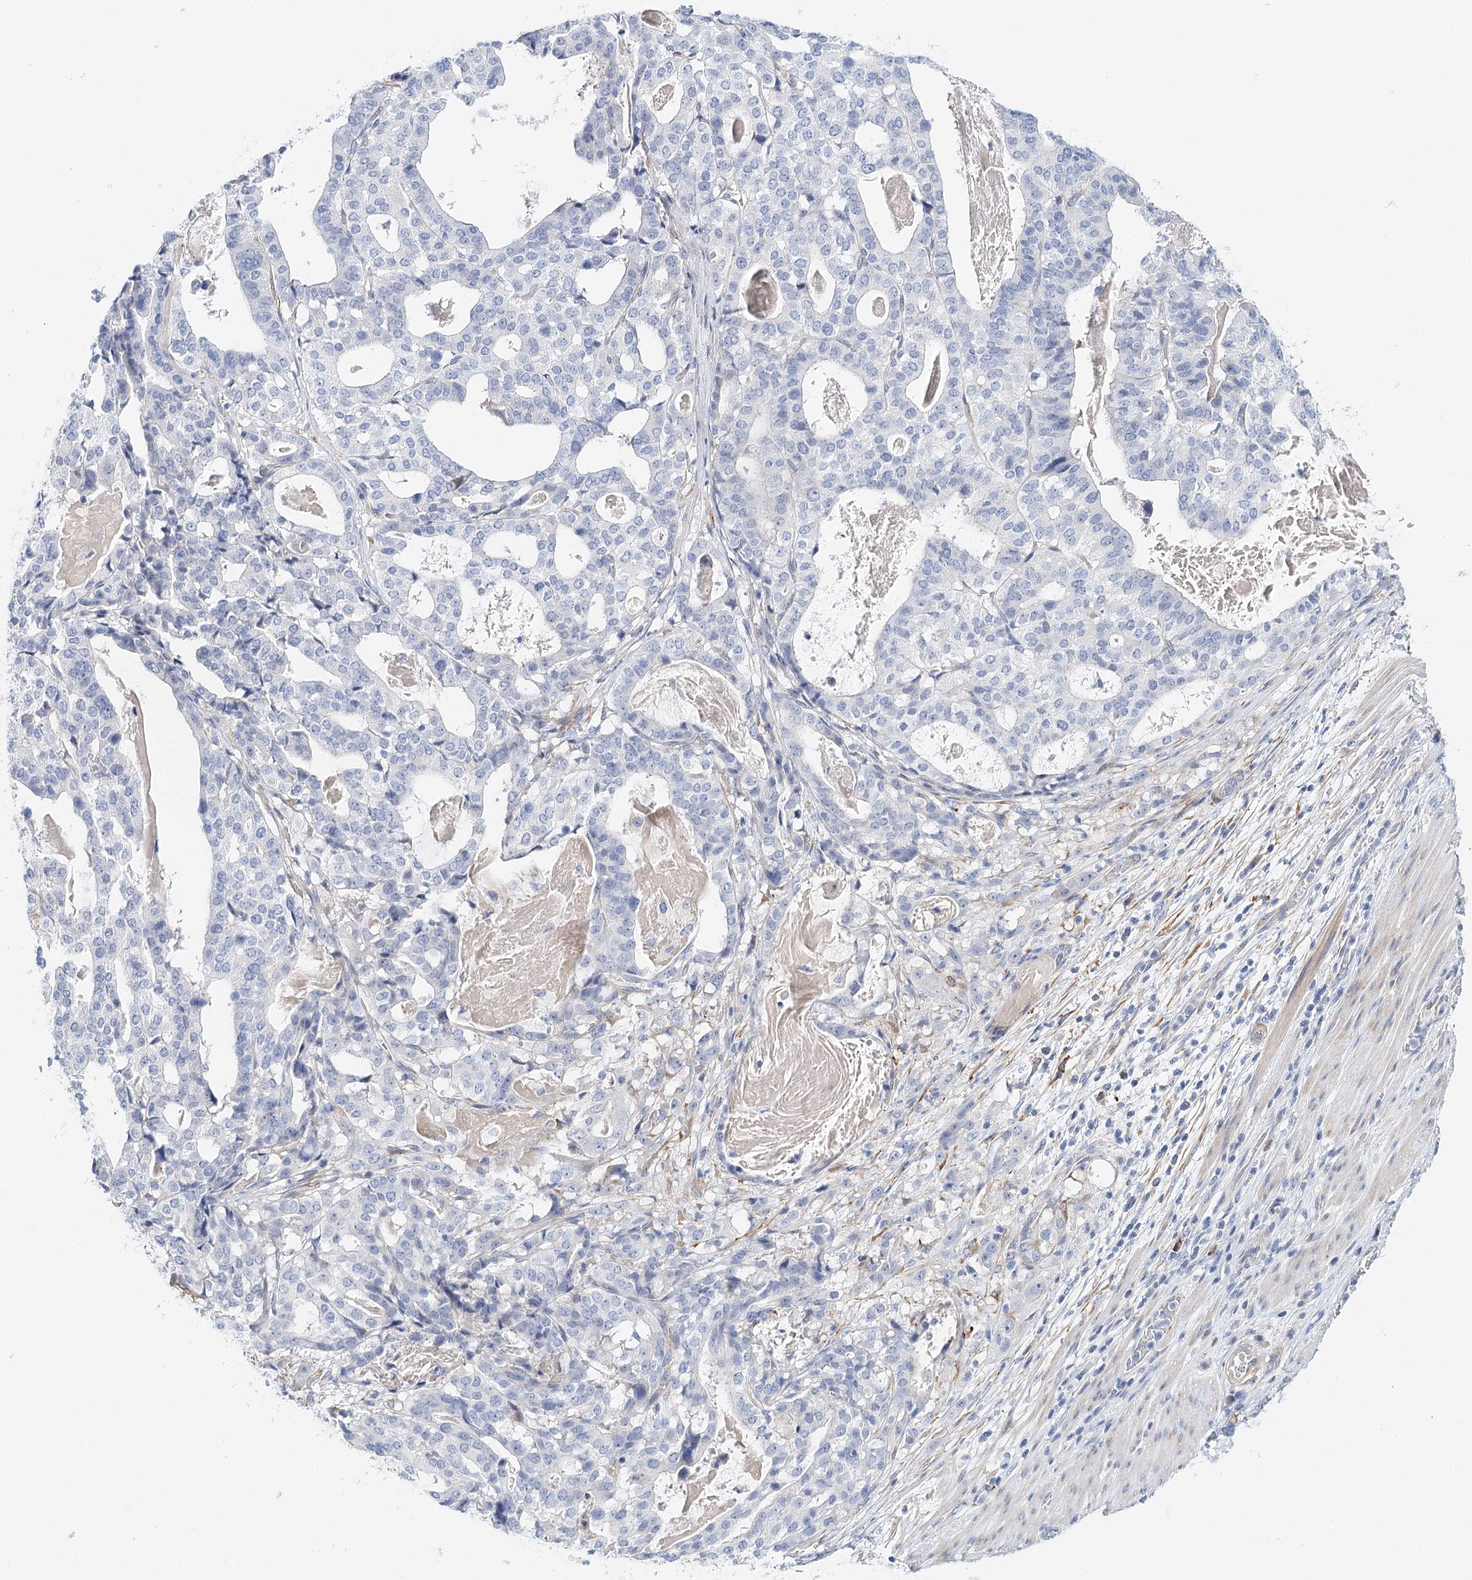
{"staining": {"intensity": "negative", "quantity": "none", "location": "none"}, "tissue": "stomach cancer", "cell_type": "Tumor cells", "image_type": "cancer", "snomed": [{"axis": "morphology", "description": "Adenocarcinoma, NOS"}, {"axis": "topography", "description": "Stomach"}], "caption": "IHC of stomach adenocarcinoma shows no positivity in tumor cells. The staining was performed using DAB (3,3'-diaminobenzidine) to visualize the protein expression in brown, while the nuclei were stained in blue with hematoxylin (Magnification: 20x).", "gene": "TEX12", "patient": {"sex": "male", "age": 48}}